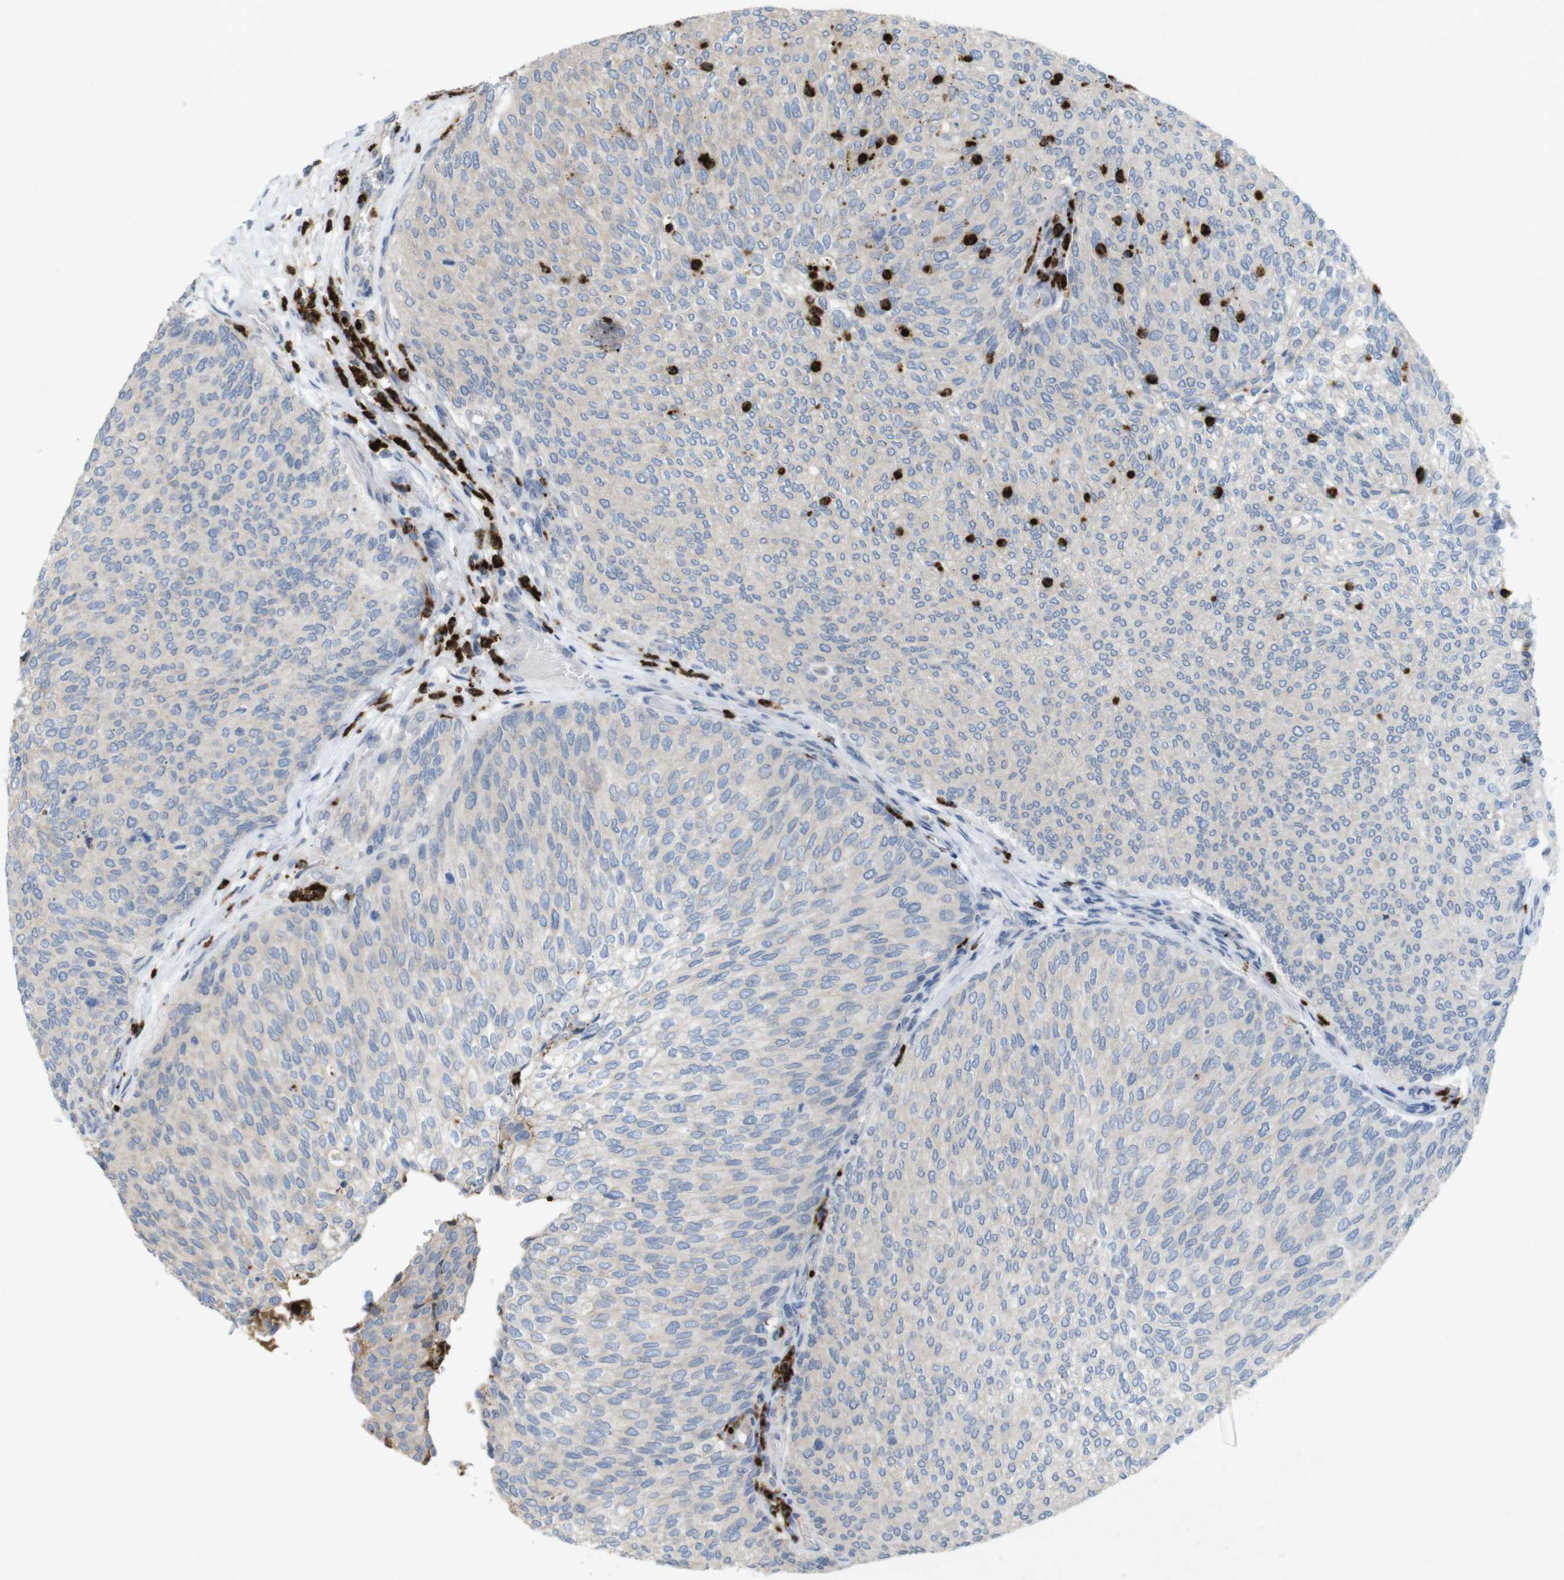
{"staining": {"intensity": "negative", "quantity": "none", "location": "none"}, "tissue": "urothelial cancer", "cell_type": "Tumor cells", "image_type": "cancer", "snomed": [{"axis": "morphology", "description": "Urothelial carcinoma, Low grade"}, {"axis": "topography", "description": "Urinary bladder"}], "caption": "High magnification brightfield microscopy of urothelial cancer stained with DAB (brown) and counterstained with hematoxylin (blue): tumor cells show no significant positivity.", "gene": "TSPAN14", "patient": {"sex": "female", "age": 79}}